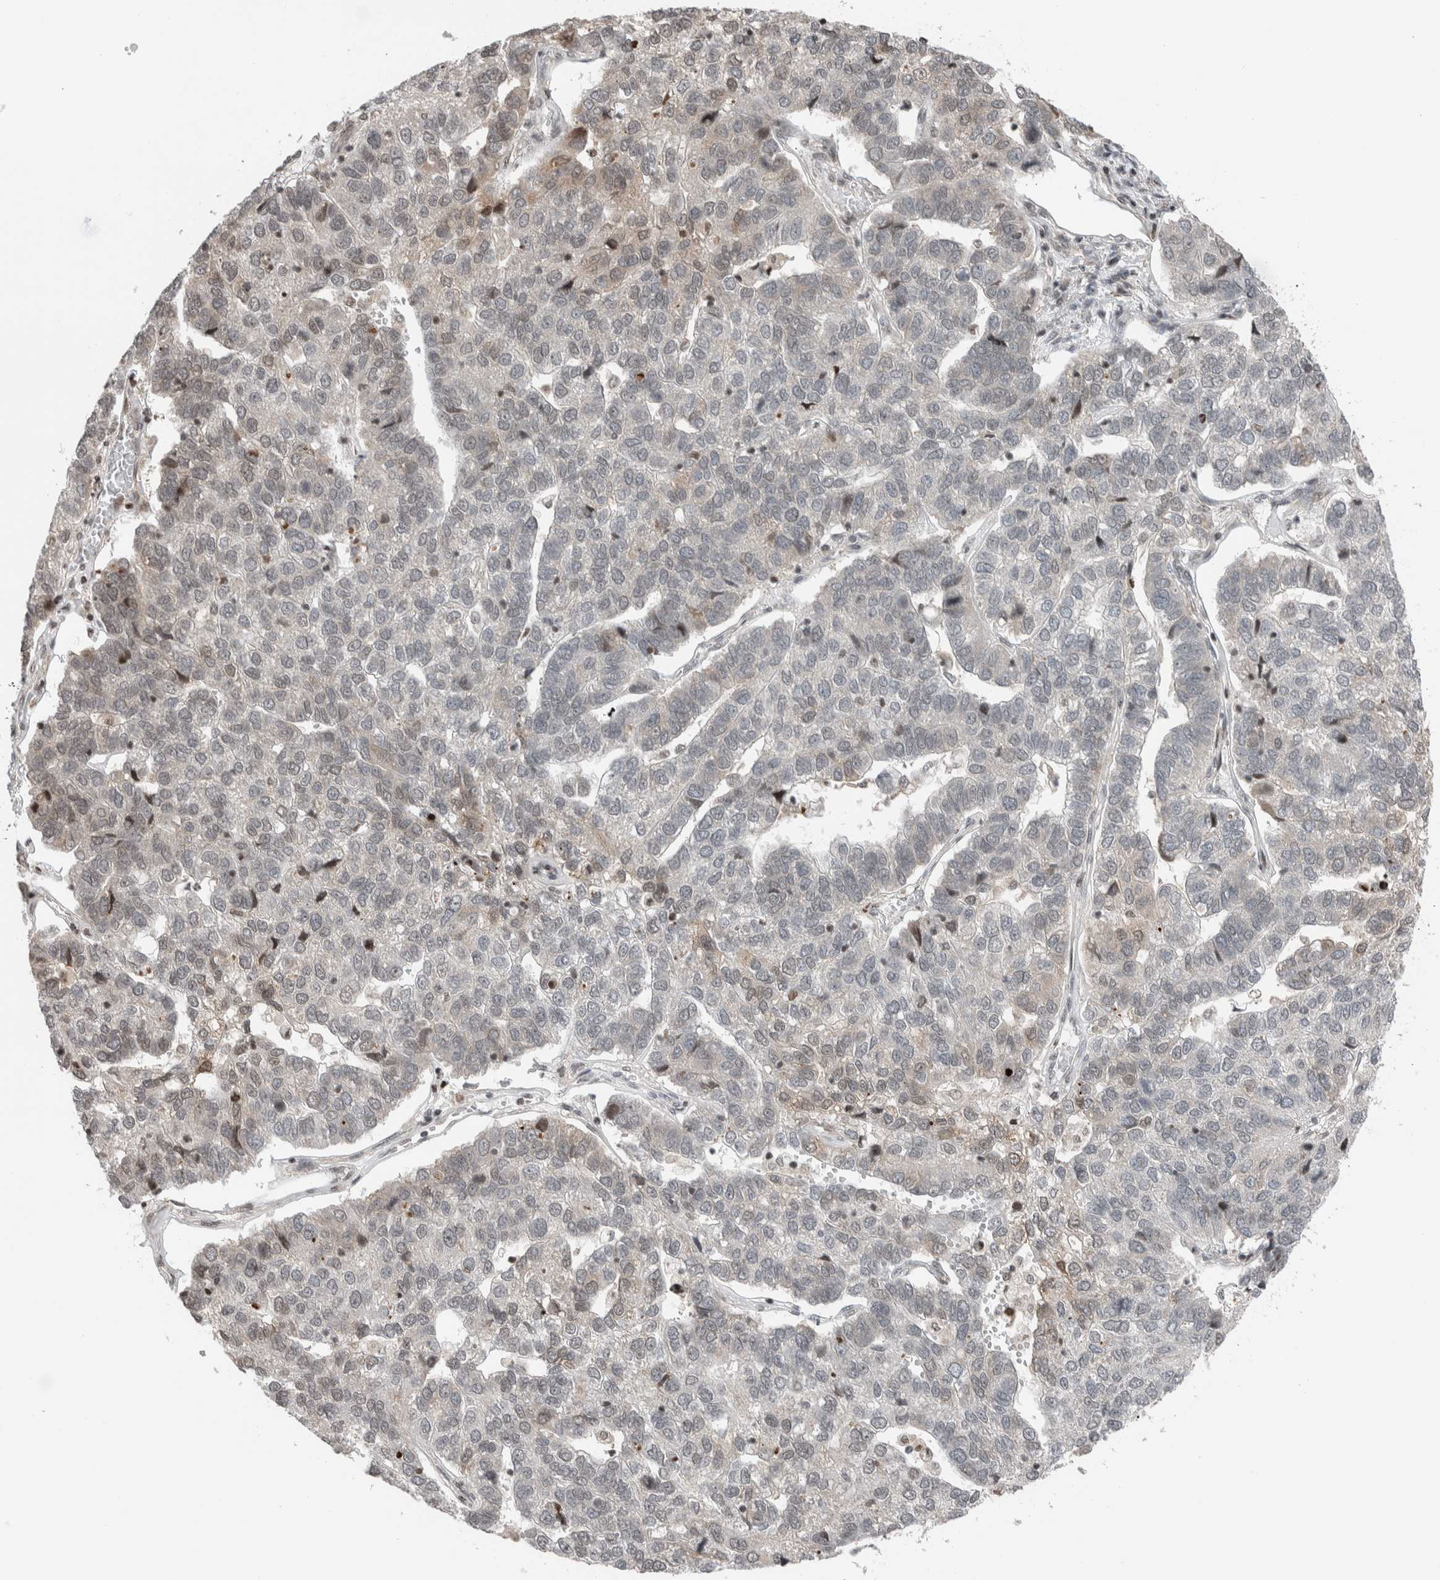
{"staining": {"intensity": "weak", "quantity": "<25%", "location": "cytoplasmic/membranous"}, "tissue": "pancreatic cancer", "cell_type": "Tumor cells", "image_type": "cancer", "snomed": [{"axis": "morphology", "description": "Adenocarcinoma, NOS"}, {"axis": "topography", "description": "Pancreas"}], "caption": "The micrograph shows no significant expression in tumor cells of pancreatic cancer (adenocarcinoma). (Stains: DAB IHC with hematoxylin counter stain, Microscopy: brightfield microscopy at high magnification).", "gene": "NPLOC4", "patient": {"sex": "female", "age": 61}}